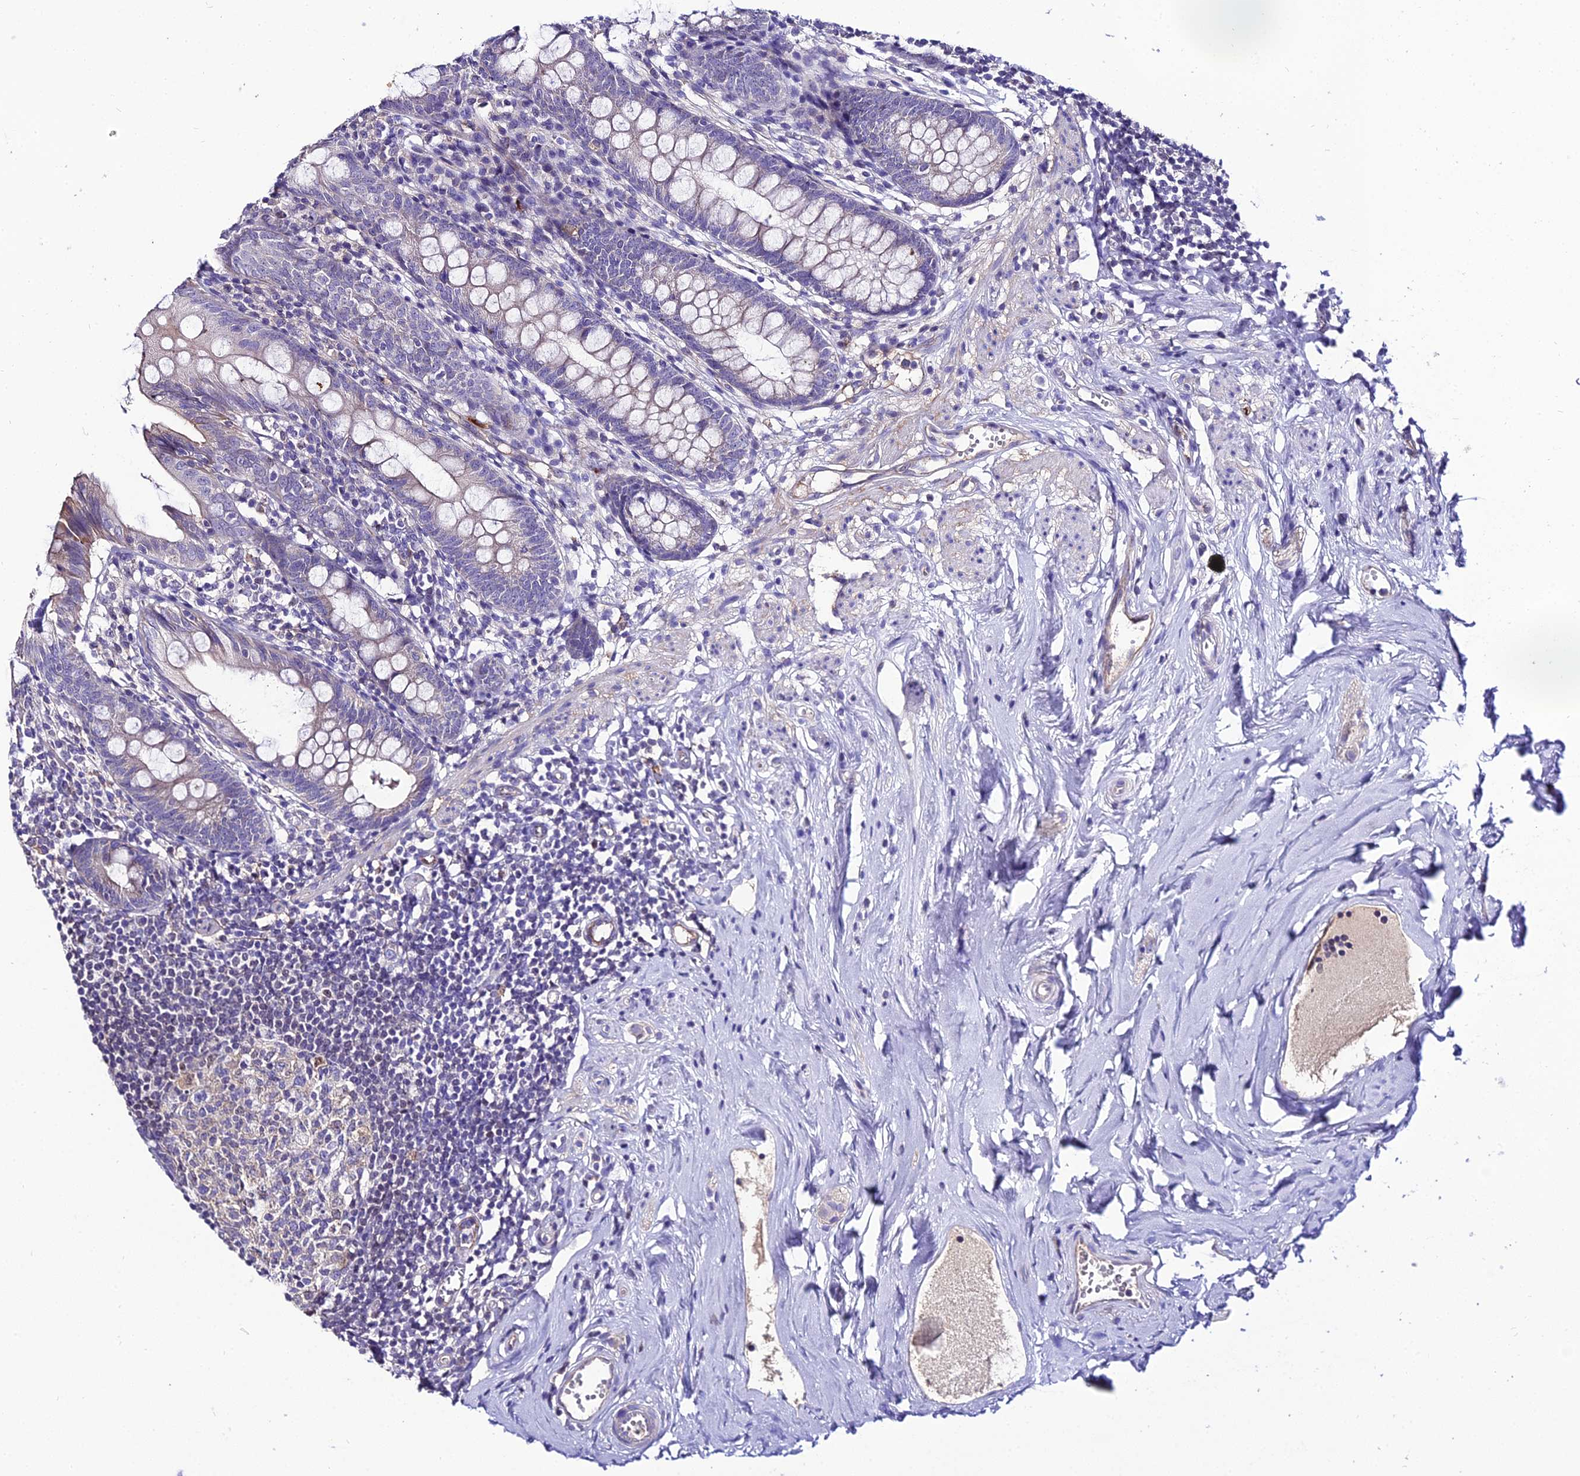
{"staining": {"intensity": "weak", "quantity": "<25%", "location": "cytoplasmic/membranous"}, "tissue": "appendix", "cell_type": "Glandular cells", "image_type": "normal", "snomed": [{"axis": "morphology", "description": "Normal tissue, NOS"}, {"axis": "topography", "description": "Appendix"}], "caption": "Glandular cells are negative for protein expression in normal human appendix. (DAB immunohistochemistry, high magnification).", "gene": "SHQ1", "patient": {"sex": "female", "age": 51}}